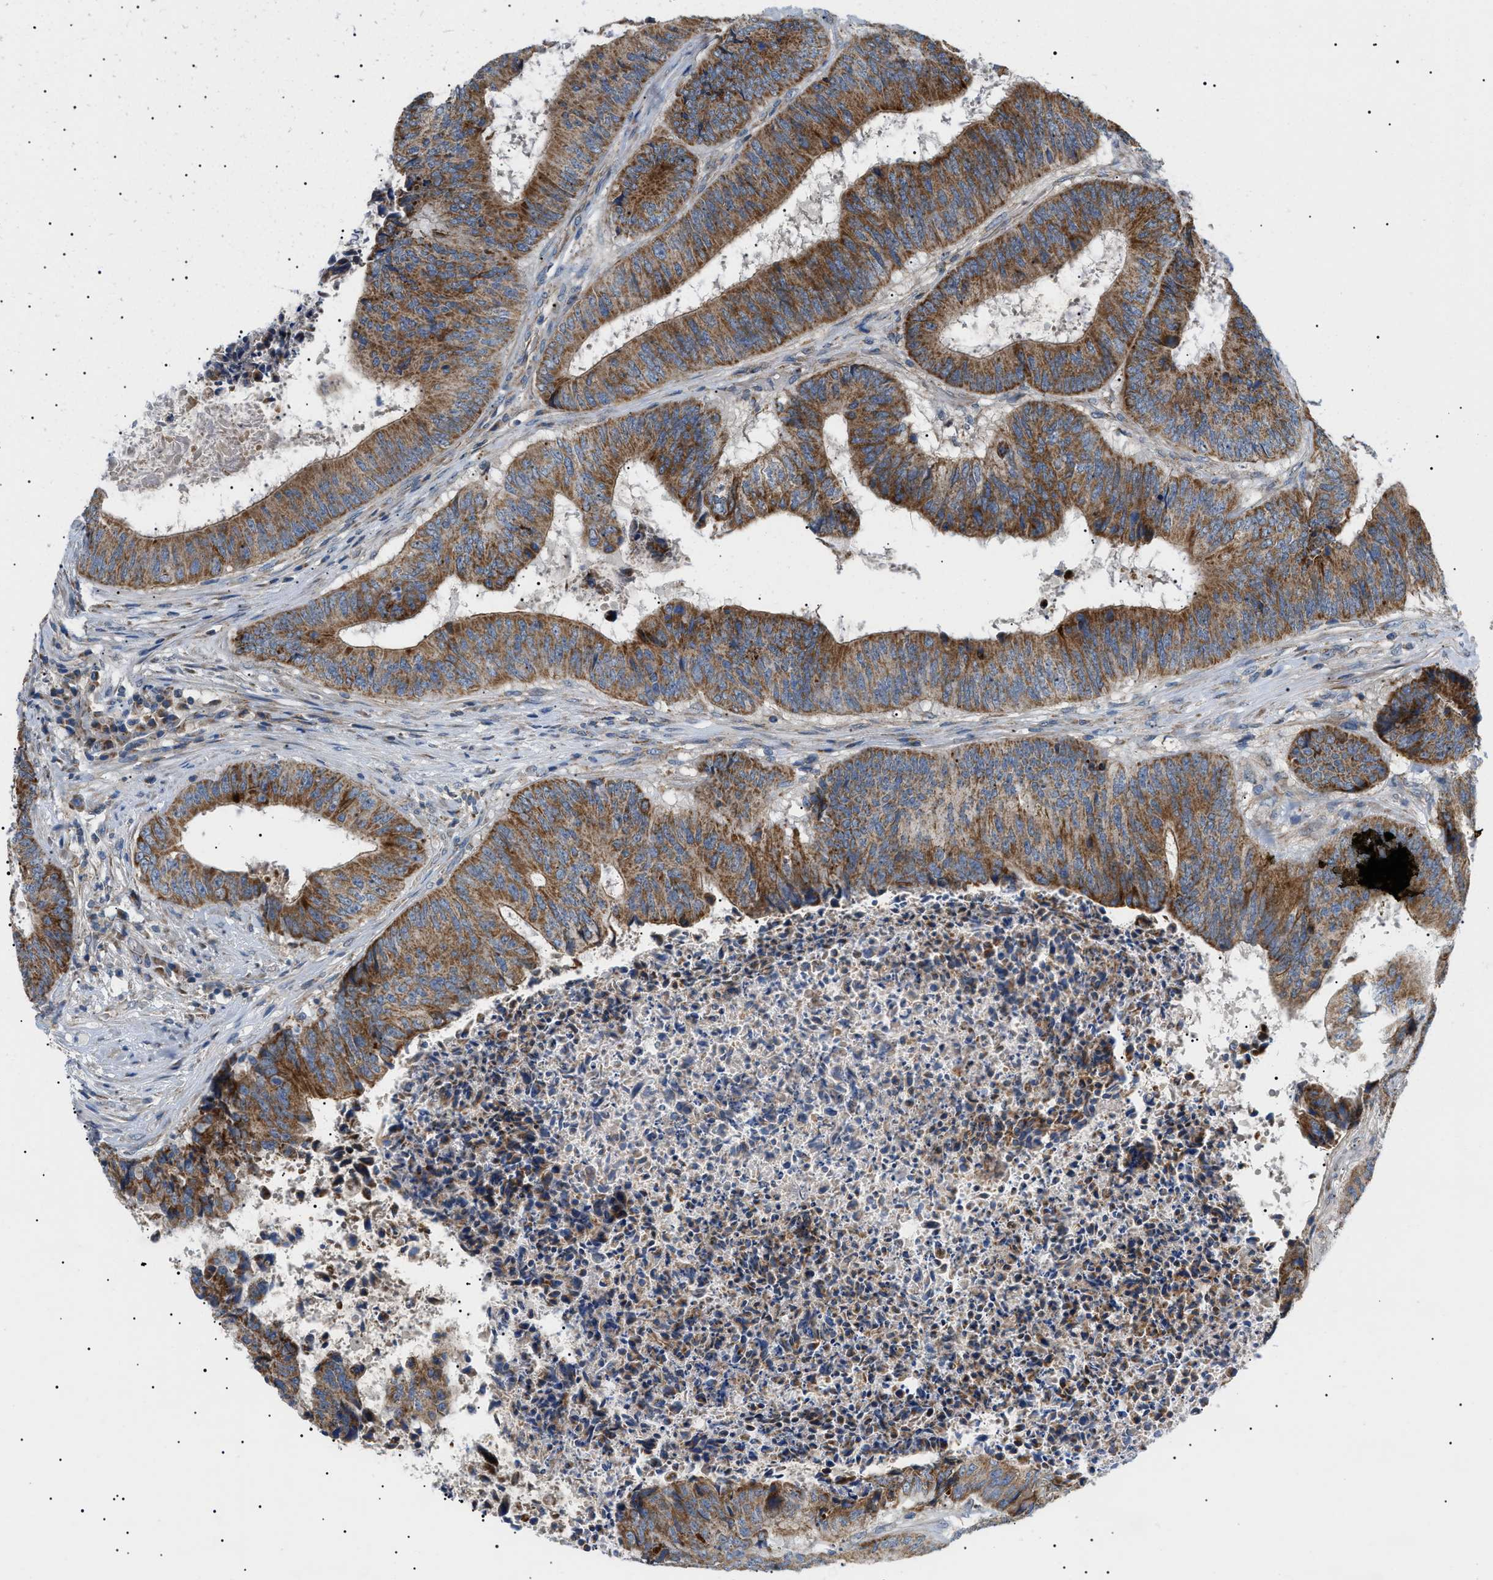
{"staining": {"intensity": "strong", "quantity": ">75%", "location": "cytoplasmic/membranous"}, "tissue": "colorectal cancer", "cell_type": "Tumor cells", "image_type": "cancer", "snomed": [{"axis": "morphology", "description": "Adenocarcinoma, NOS"}, {"axis": "topography", "description": "Rectum"}], "caption": "This is an image of immunohistochemistry staining of colorectal cancer, which shows strong staining in the cytoplasmic/membranous of tumor cells.", "gene": "TOMM6", "patient": {"sex": "male", "age": 72}}